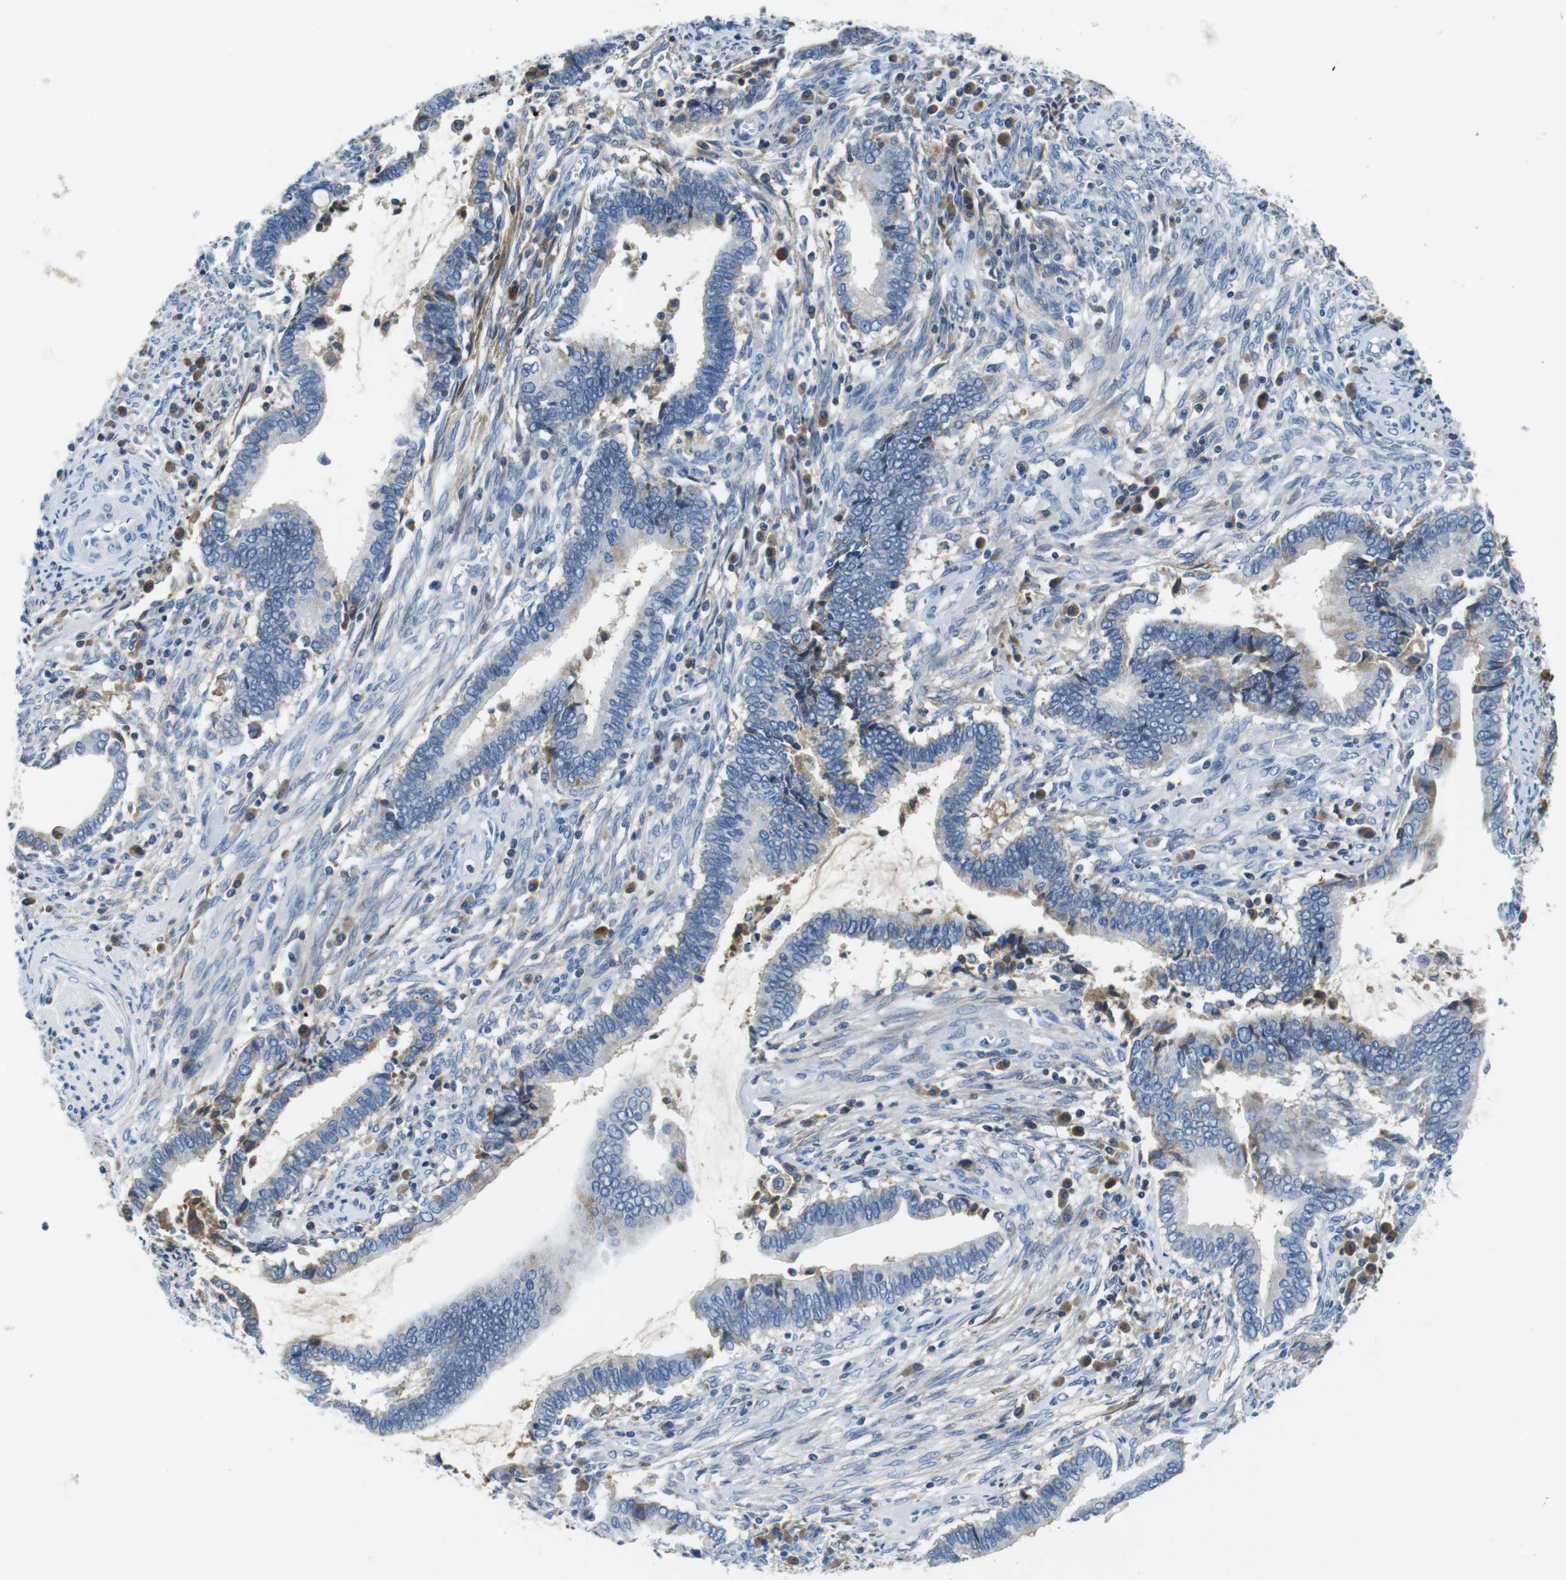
{"staining": {"intensity": "moderate", "quantity": "<25%", "location": "cytoplasmic/membranous"}, "tissue": "cervical cancer", "cell_type": "Tumor cells", "image_type": "cancer", "snomed": [{"axis": "morphology", "description": "Adenocarcinoma, NOS"}, {"axis": "topography", "description": "Cervix"}], "caption": "This is an image of immunohistochemistry staining of cervical adenocarcinoma, which shows moderate positivity in the cytoplasmic/membranous of tumor cells.", "gene": "IGHD", "patient": {"sex": "female", "age": 44}}